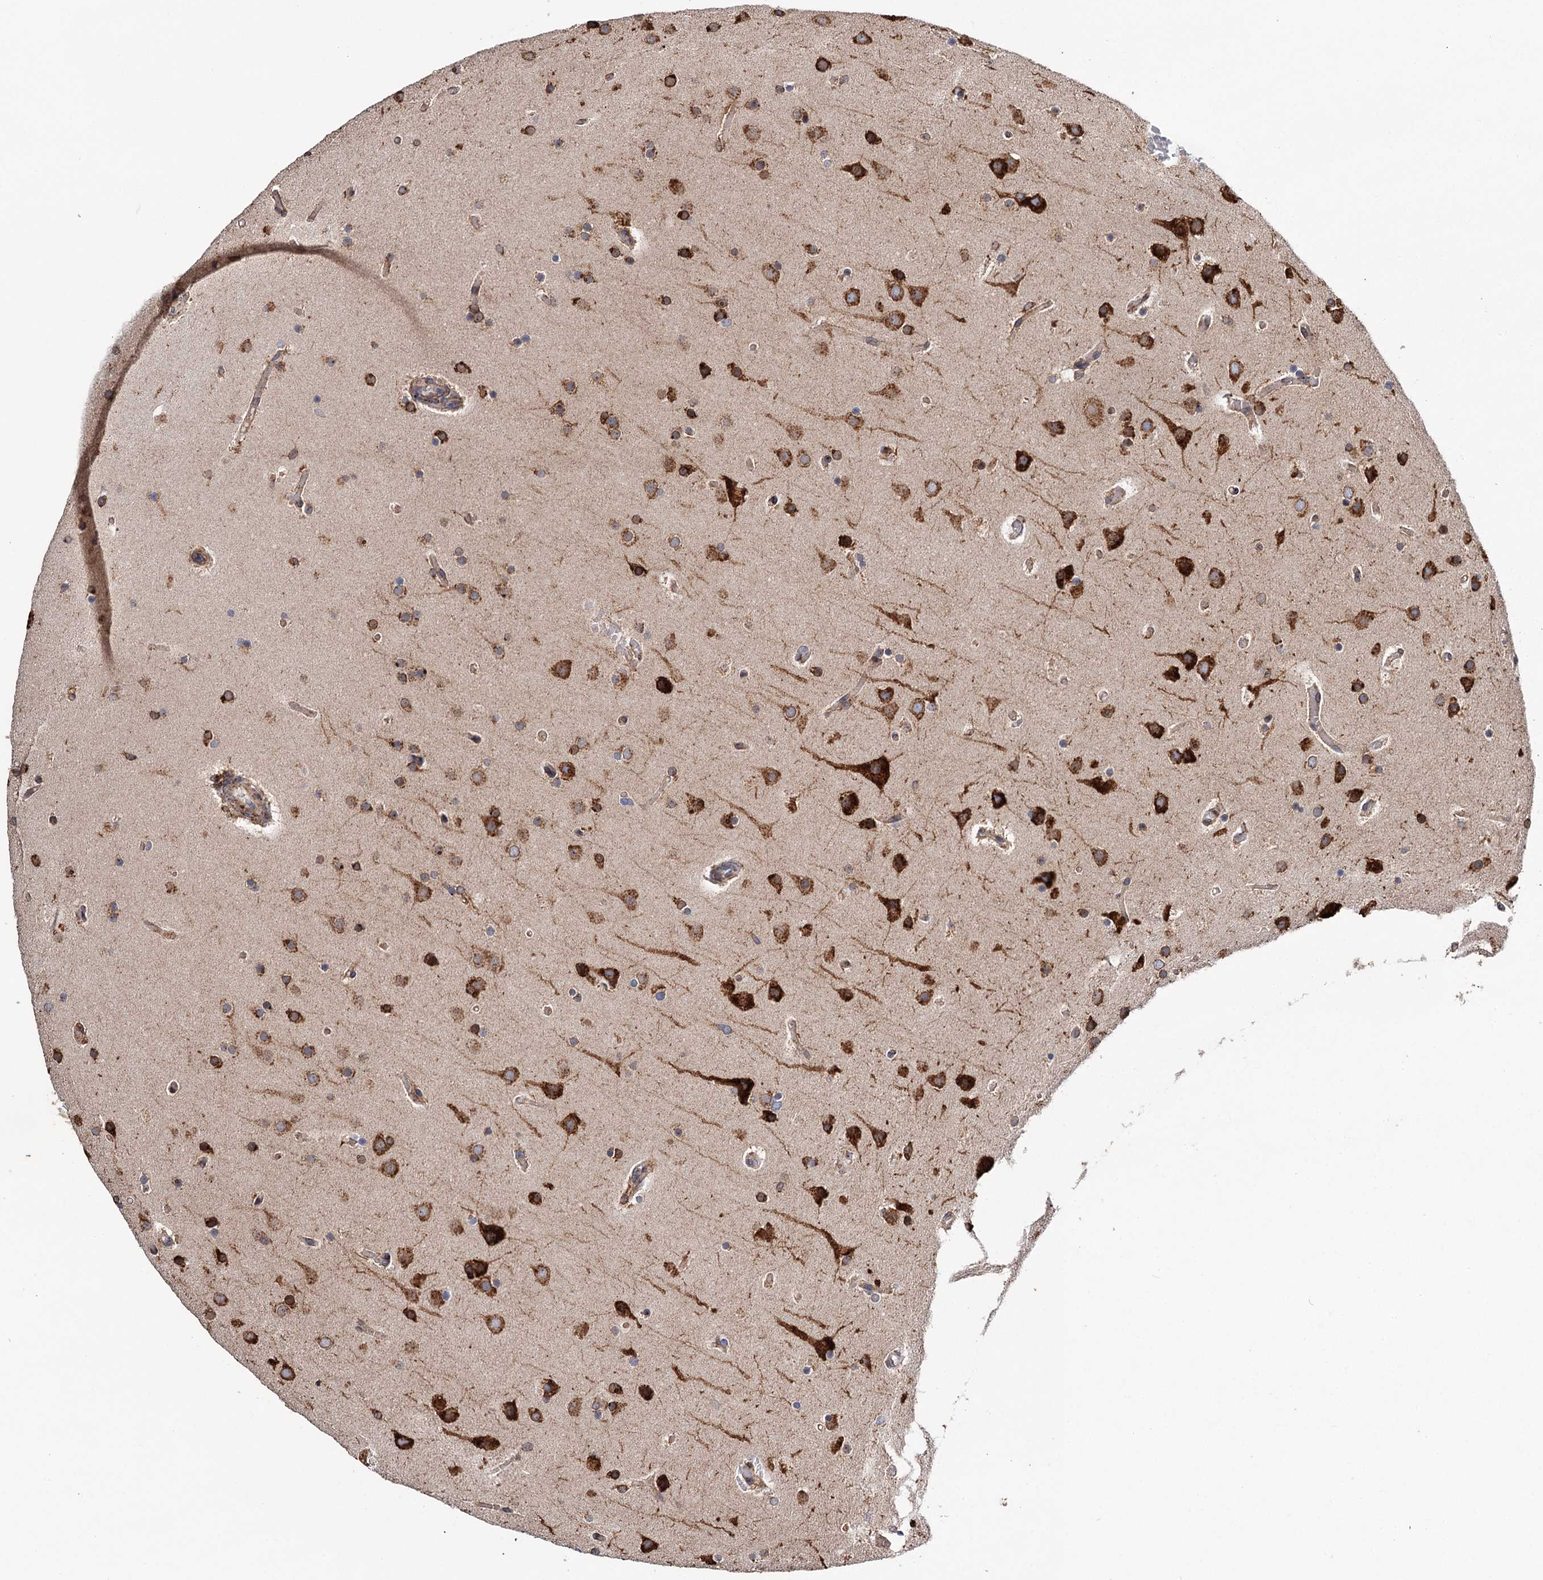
{"staining": {"intensity": "strong", "quantity": ">75%", "location": "cytoplasmic/membranous"}, "tissue": "glioma", "cell_type": "Tumor cells", "image_type": "cancer", "snomed": [{"axis": "morphology", "description": "Glioma, malignant, High grade"}, {"axis": "topography", "description": "Cerebral cortex"}], "caption": "There is high levels of strong cytoplasmic/membranous expression in tumor cells of glioma, as demonstrated by immunohistochemical staining (brown color).", "gene": "ERP29", "patient": {"sex": "female", "age": 36}}